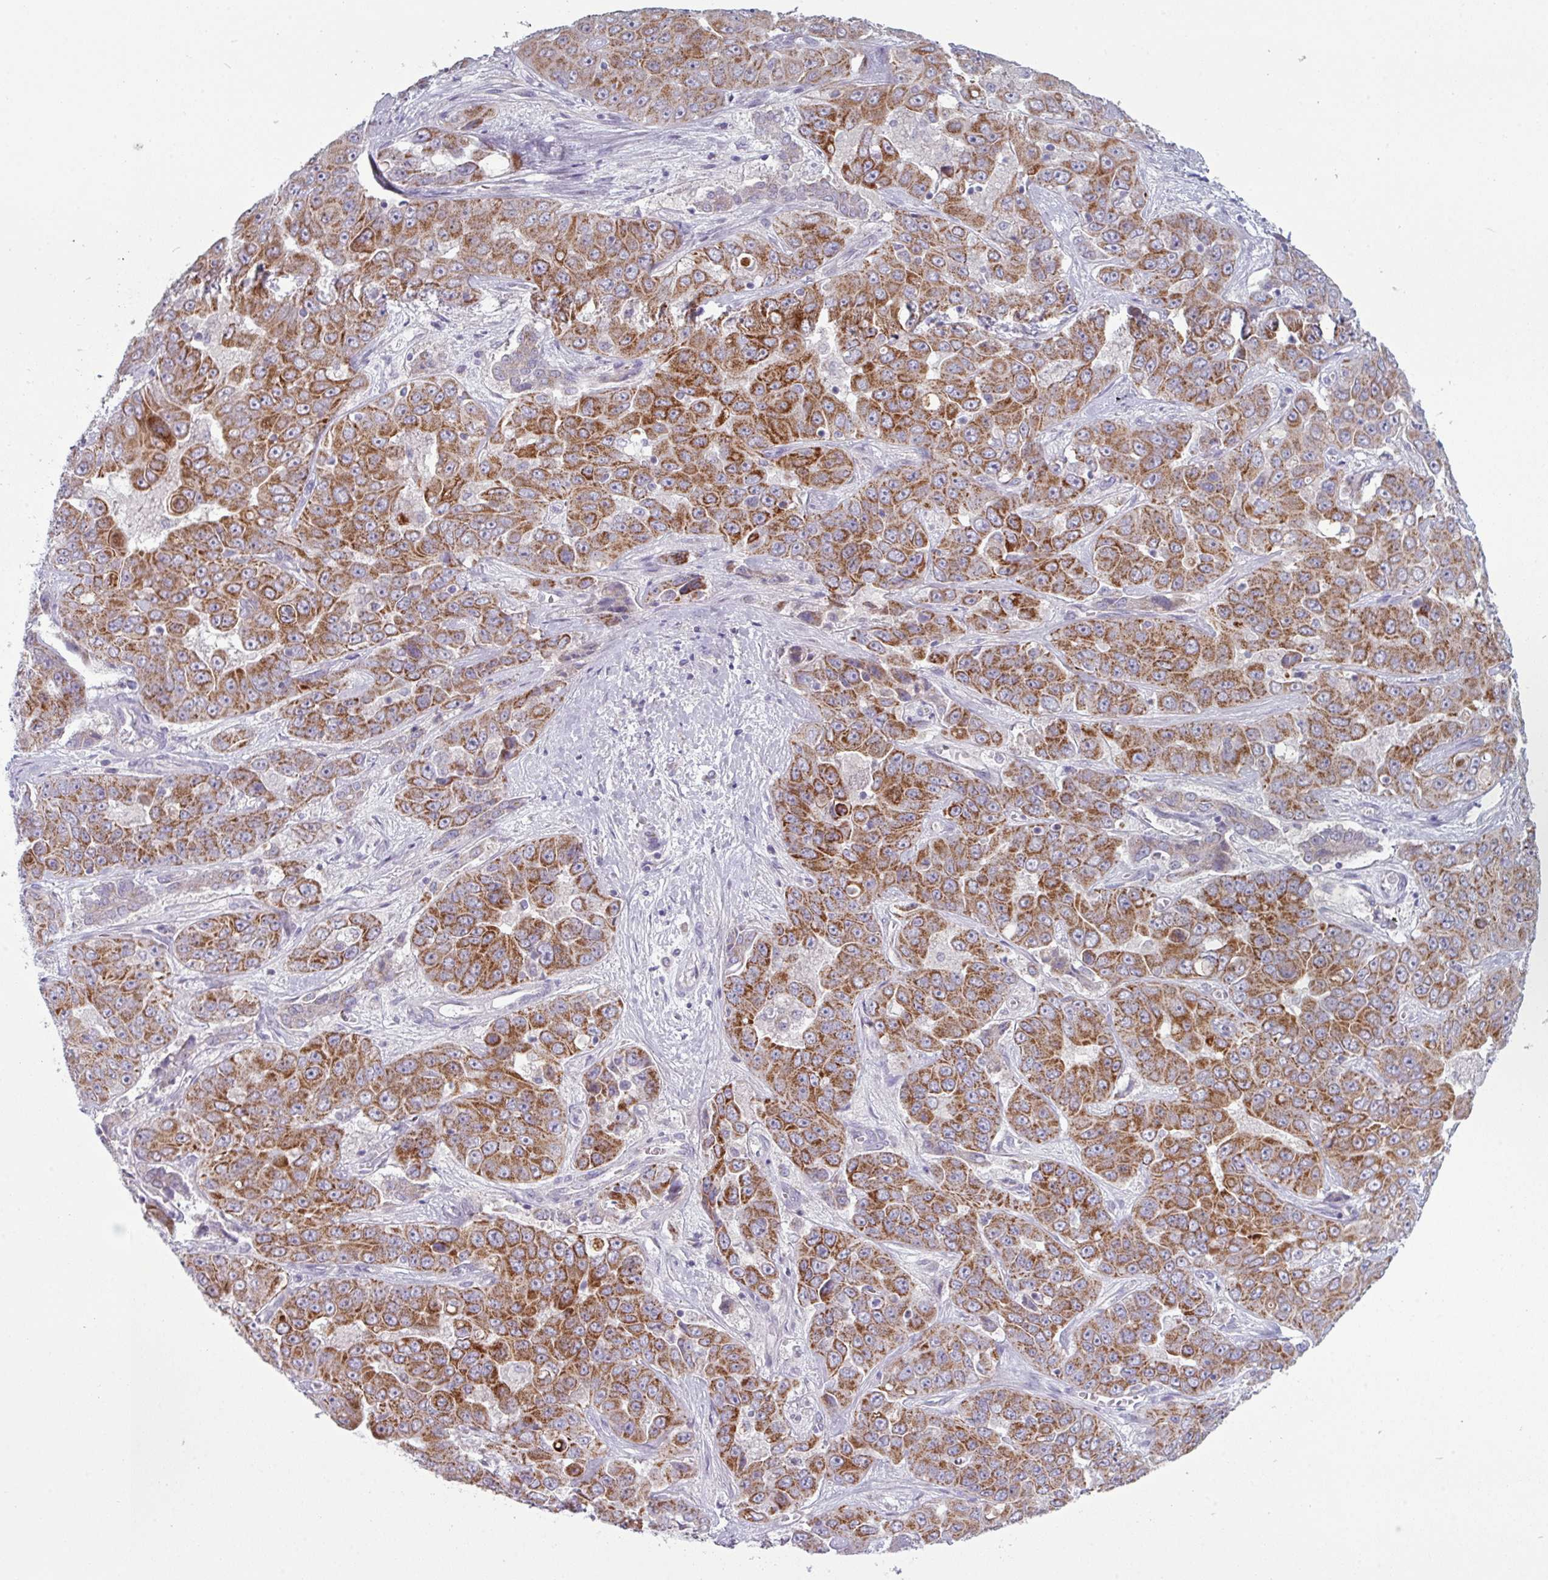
{"staining": {"intensity": "strong", "quantity": ">75%", "location": "cytoplasmic/membranous"}, "tissue": "liver cancer", "cell_type": "Tumor cells", "image_type": "cancer", "snomed": [{"axis": "morphology", "description": "Cholangiocarcinoma"}, {"axis": "topography", "description": "Liver"}], "caption": "Tumor cells show strong cytoplasmic/membranous staining in approximately >75% of cells in liver cholangiocarcinoma. The staining is performed using DAB brown chromogen to label protein expression. The nuclei are counter-stained blue using hematoxylin.", "gene": "ZNF615", "patient": {"sex": "female", "age": 52}}